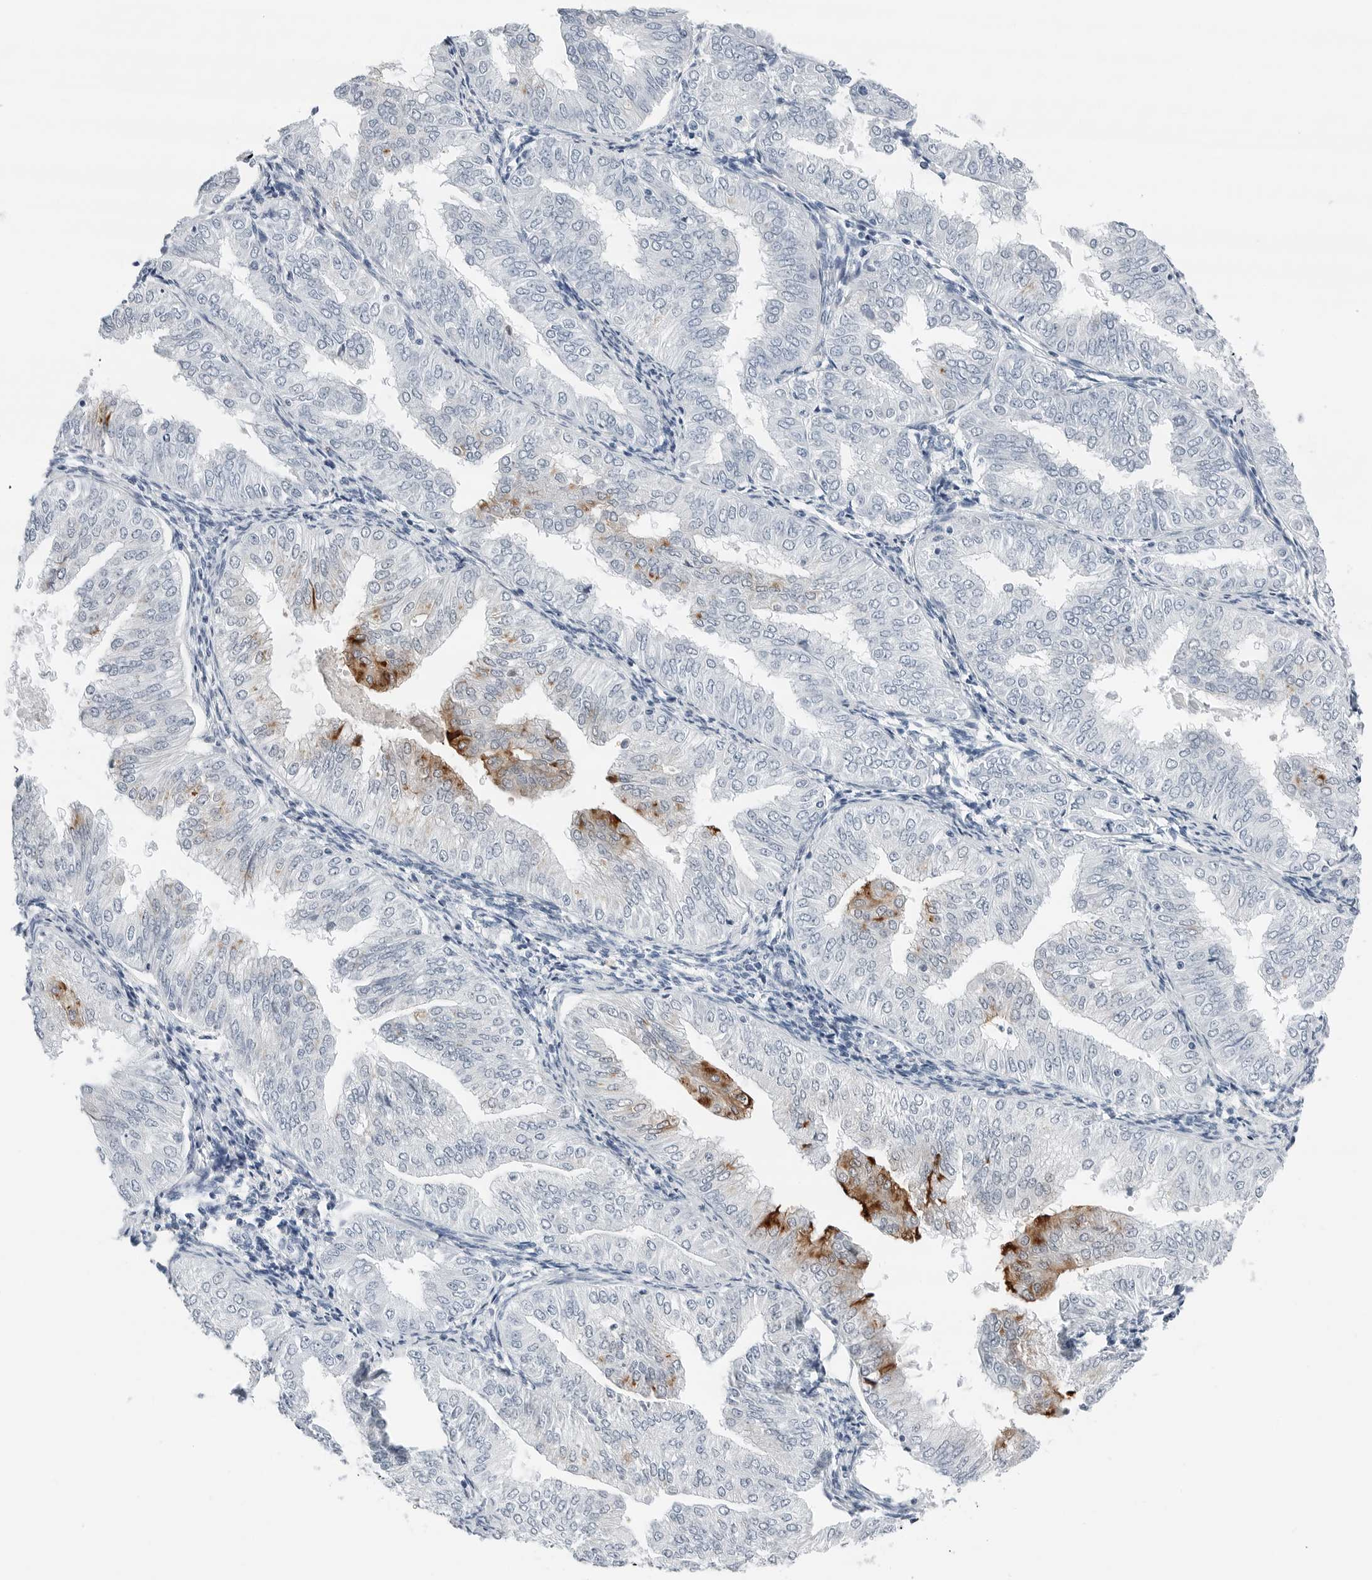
{"staining": {"intensity": "moderate", "quantity": "<25%", "location": "cytoplasmic/membranous"}, "tissue": "endometrial cancer", "cell_type": "Tumor cells", "image_type": "cancer", "snomed": [{"axis": "morphology", "description": "Normal tissue, NOS"}, {"axis": "morphology", "description": "Adenocarcinoma, NOS"}, {"axis": "topography", "description": "Endometrium"}], "caption": "Tumor cells demonstrate moderate cytoplasmic/membranous staining in about <25% of cells in endometrial cancer.", "gene": "SLPI", "patient": {"sex": "female", "age": 53}}